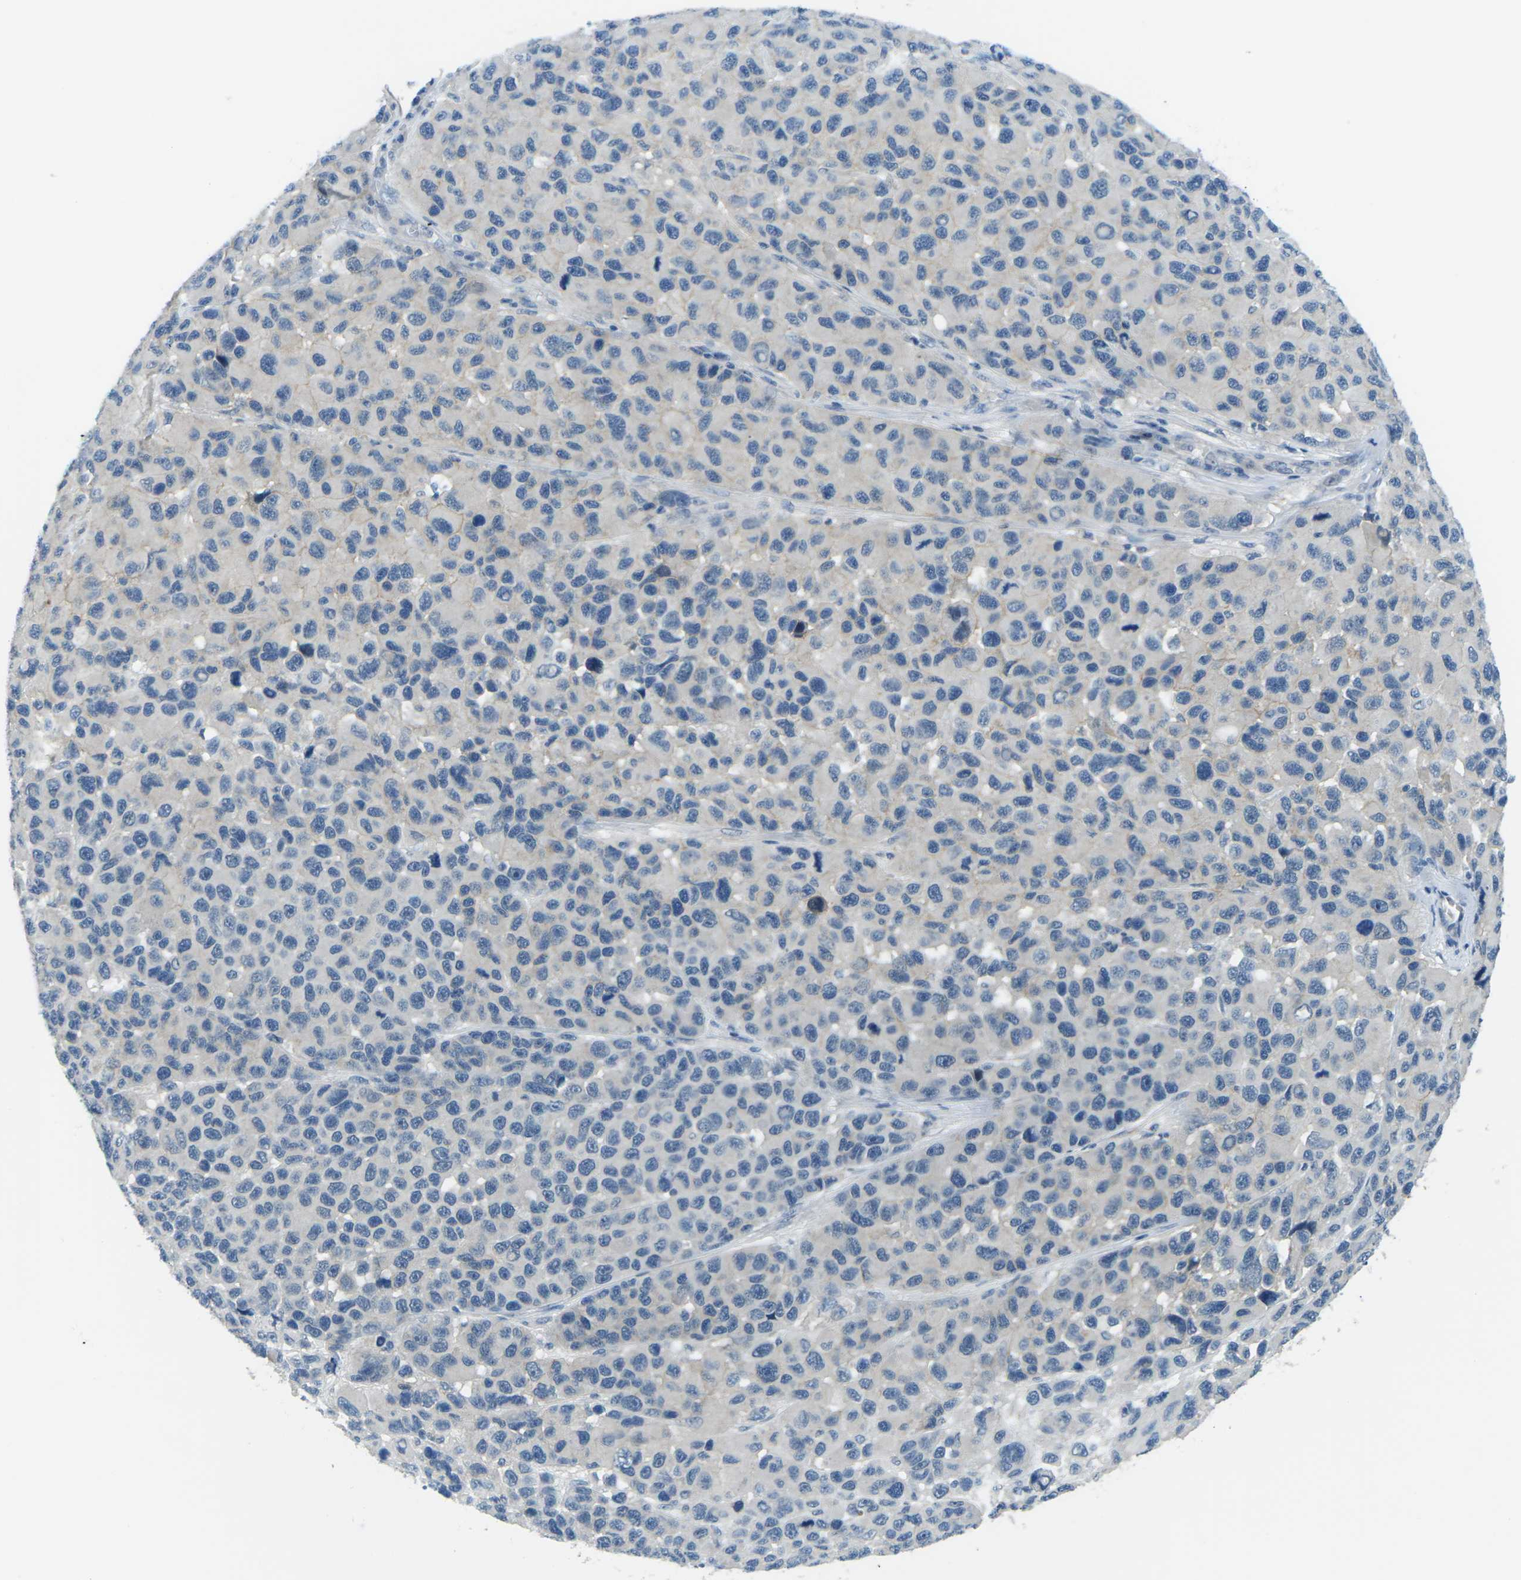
{"staining": {"intensity": "negative", "quantity": "none", "location": "none"}, "tissue": "melanoma", "cell_type": "Tumor cells", "image_type": "cancer", "snomed": [{"axis": "morphology", "description": "Malignant melanoma, NOS"}, {"axis": "topography", "description": "Skin"}], "caption": "High magnification brightfield microscopy of malignant melanoma stained with DAB (3,3'-diaminobenzidine) (brown) and counterstained with hematoxylin (blue): tumor cells show no significant staining.", "gene": "CTNND1", "patient": {"sex": "male", "age": 53}}